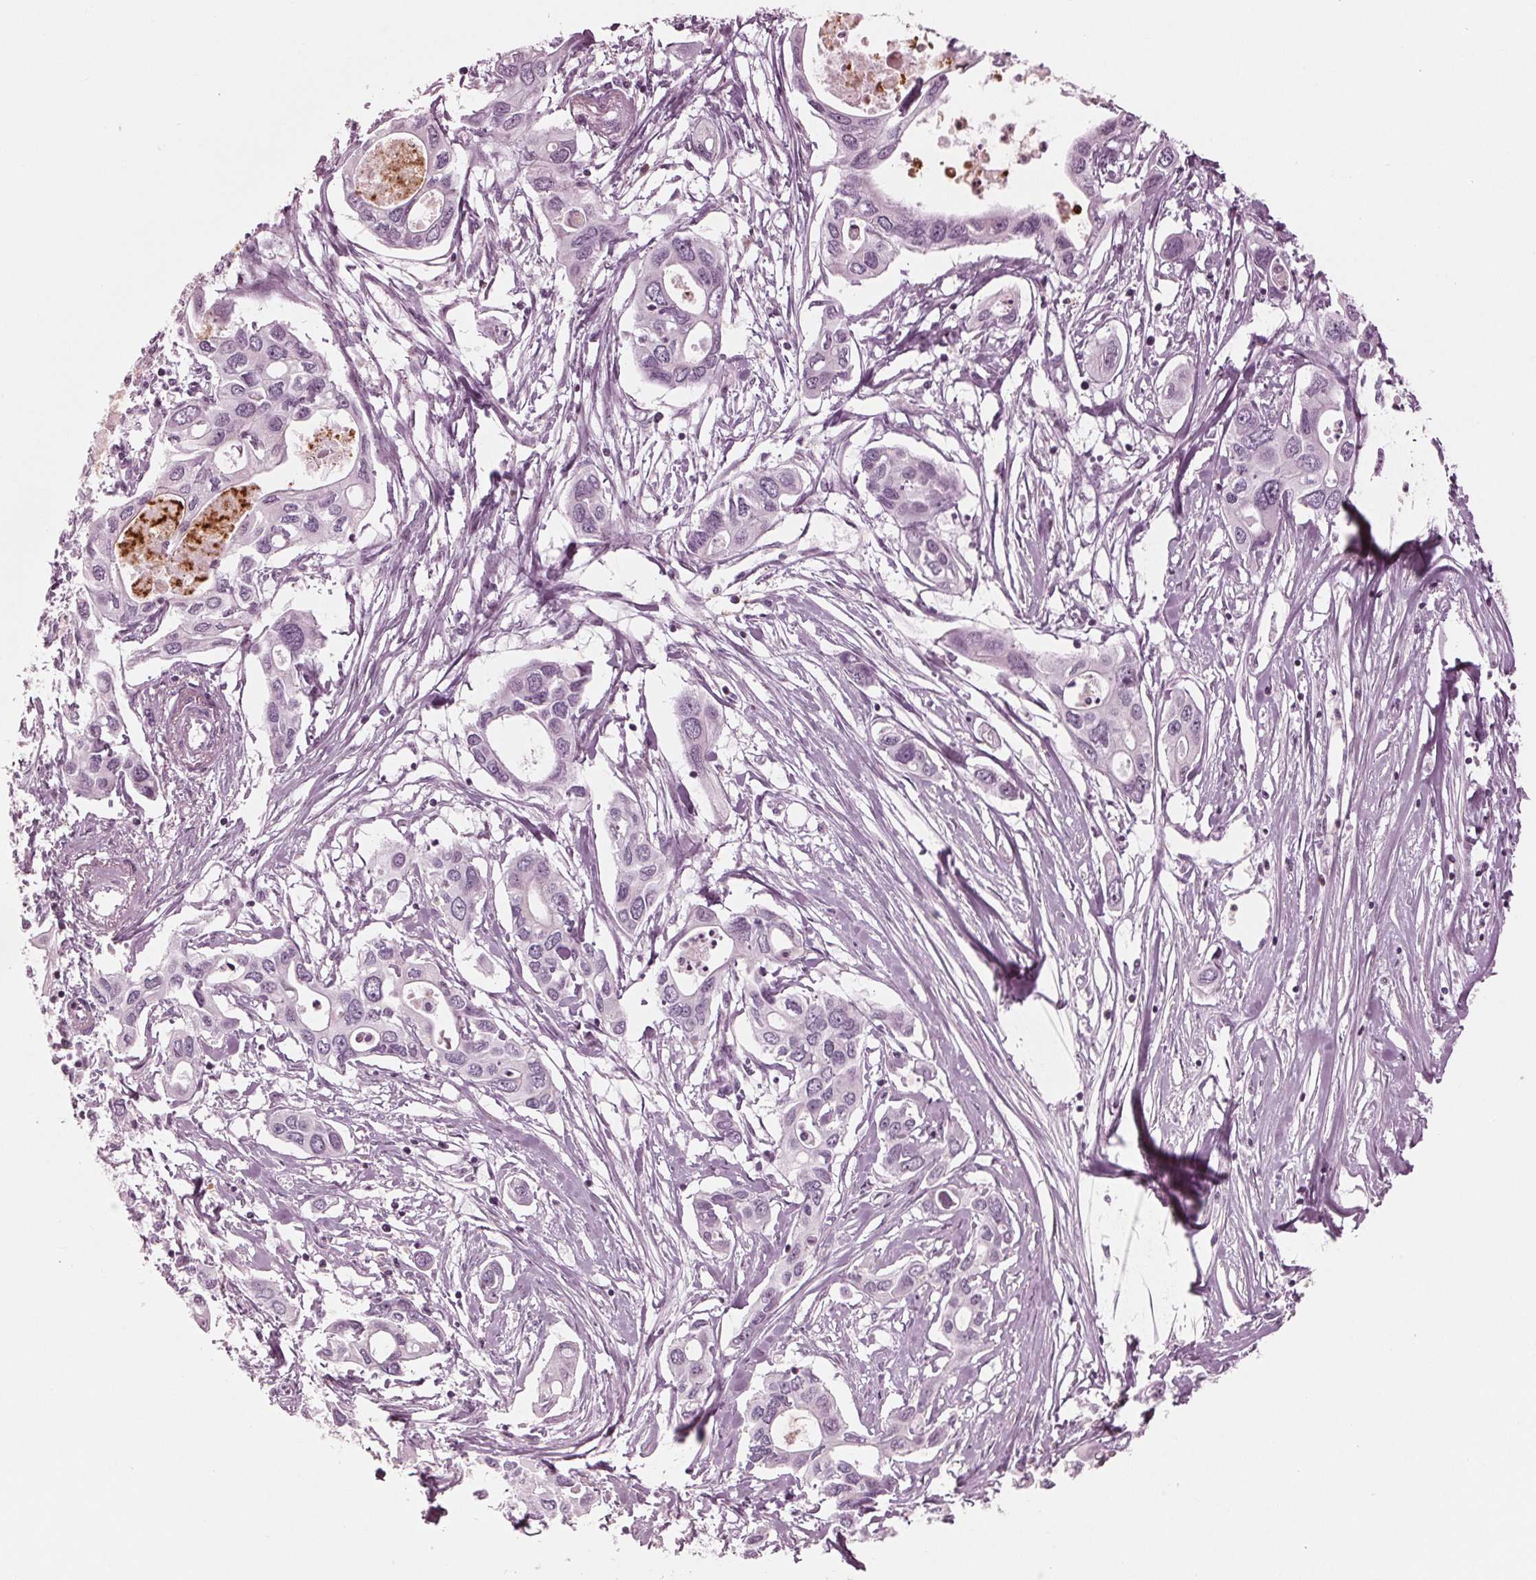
{"staining": {"intensity": "negative", "quantity": "none", "location": "none"}, "tissue": "pancreatic cancer", "cell_type": "Tumor cells", "image_type": "cancer", "snomed": [{"axis": "morphology", "description": "Adenocarcinoma, NOS"}, {"axis": "topography", "description": "Pancreas"}], "caption": "Immunohistochemistry (IHC) of adenocarcinoma (pancreatic) exhibits no expression in tumor cells. (Immunohistochemistry (IHC), brightfield microscopy, high magnification).", "gene": "CLN6", "patient": {"sex": "male", "age": 60}}